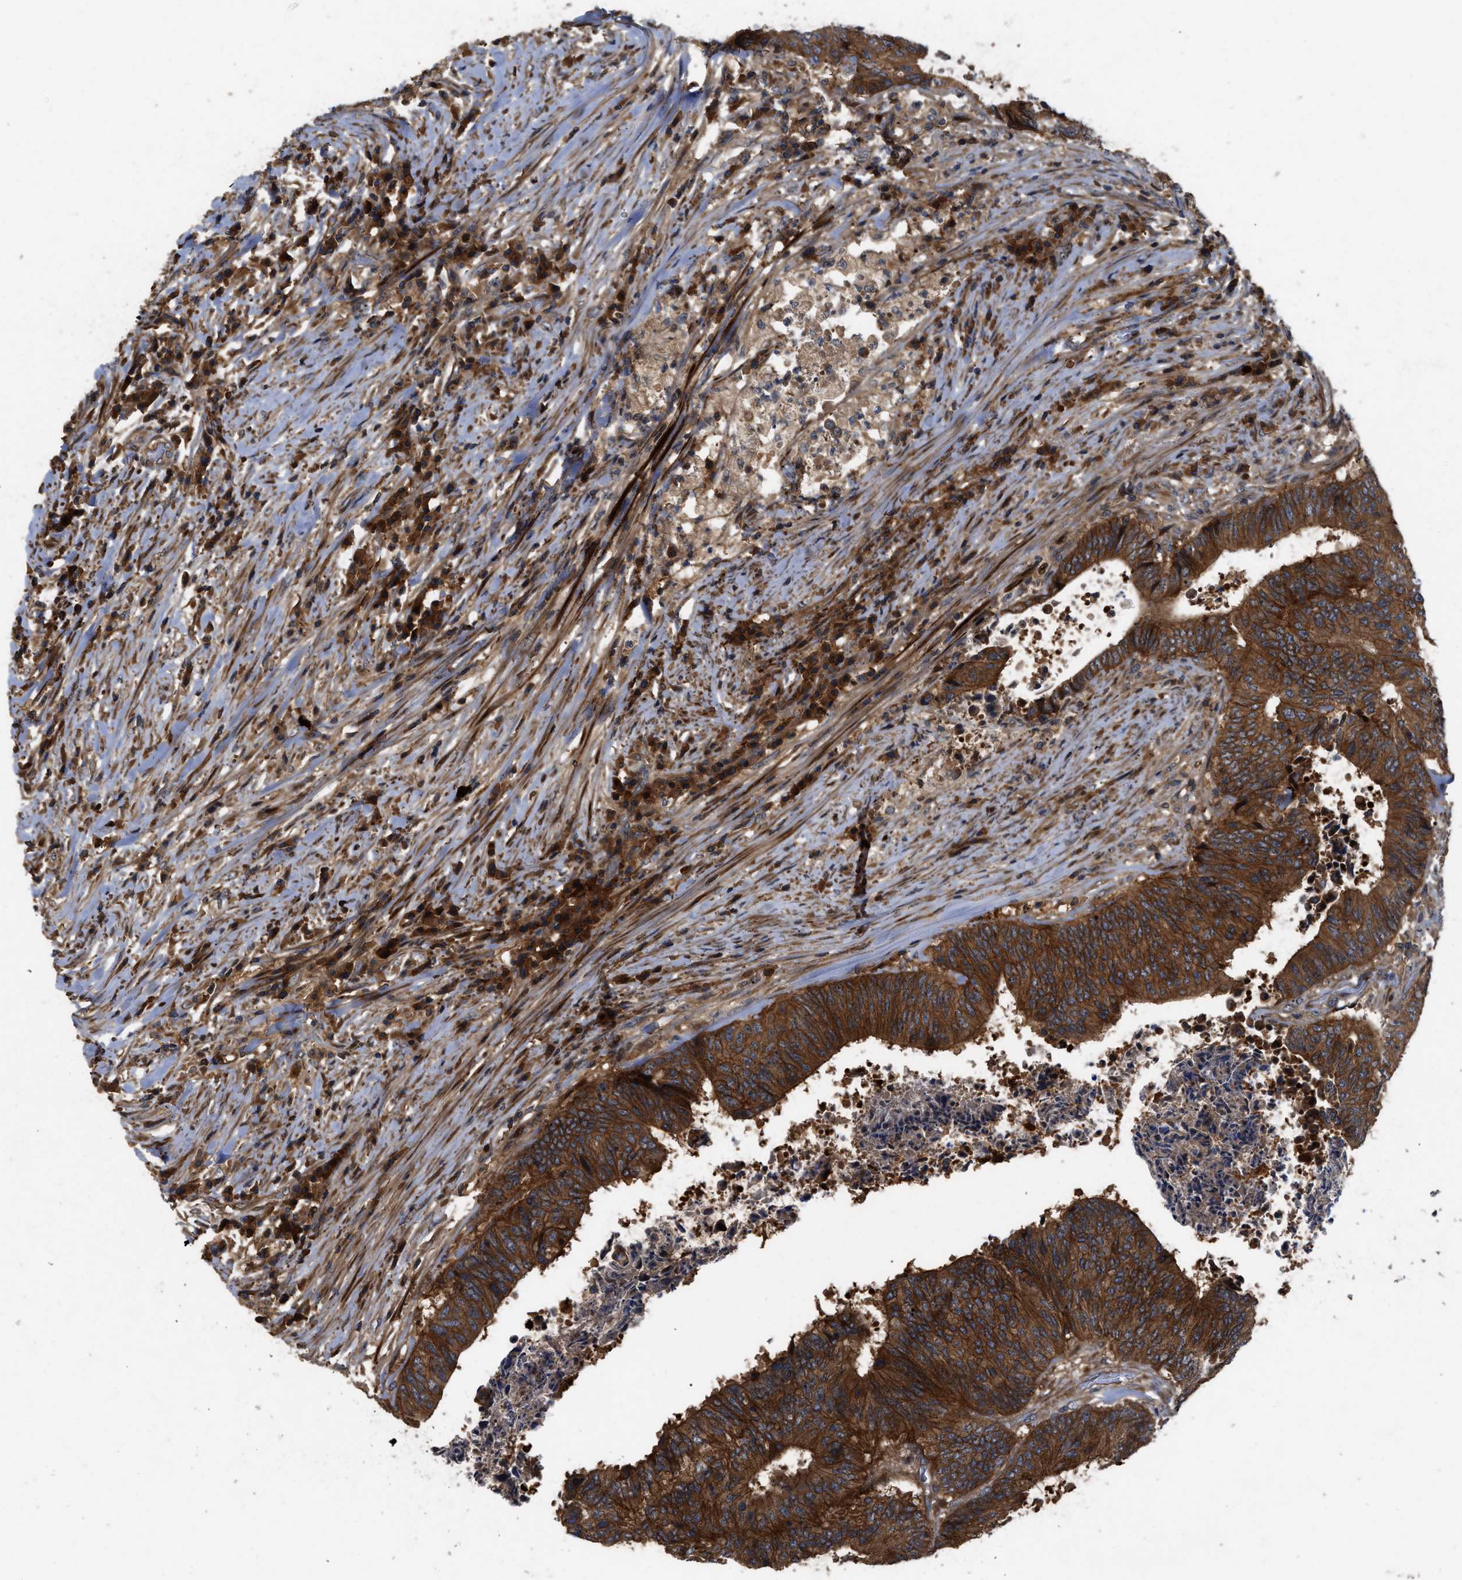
{"staining": {"intensity": "strong", "quantity": ">75%", "location": "cytoplasmic/membranous"}, "tissue": "colorectal cancer", "cell_type": "Tumor cells", "image_type": "cancer", "snomed": [{"axis": "morphology", "description": "Adenocarcinoma, NOS"}, {"axis": "topography", "description": "Rectum"}], "caption": "Immunohistochemical staining of colorectal cancer demonstrates high levels of strong cytoplasmic/membranous expression in about >75% of tumor cells.", "gene": "CNNM3", "patient": {"sex": "male", "age": 72}}